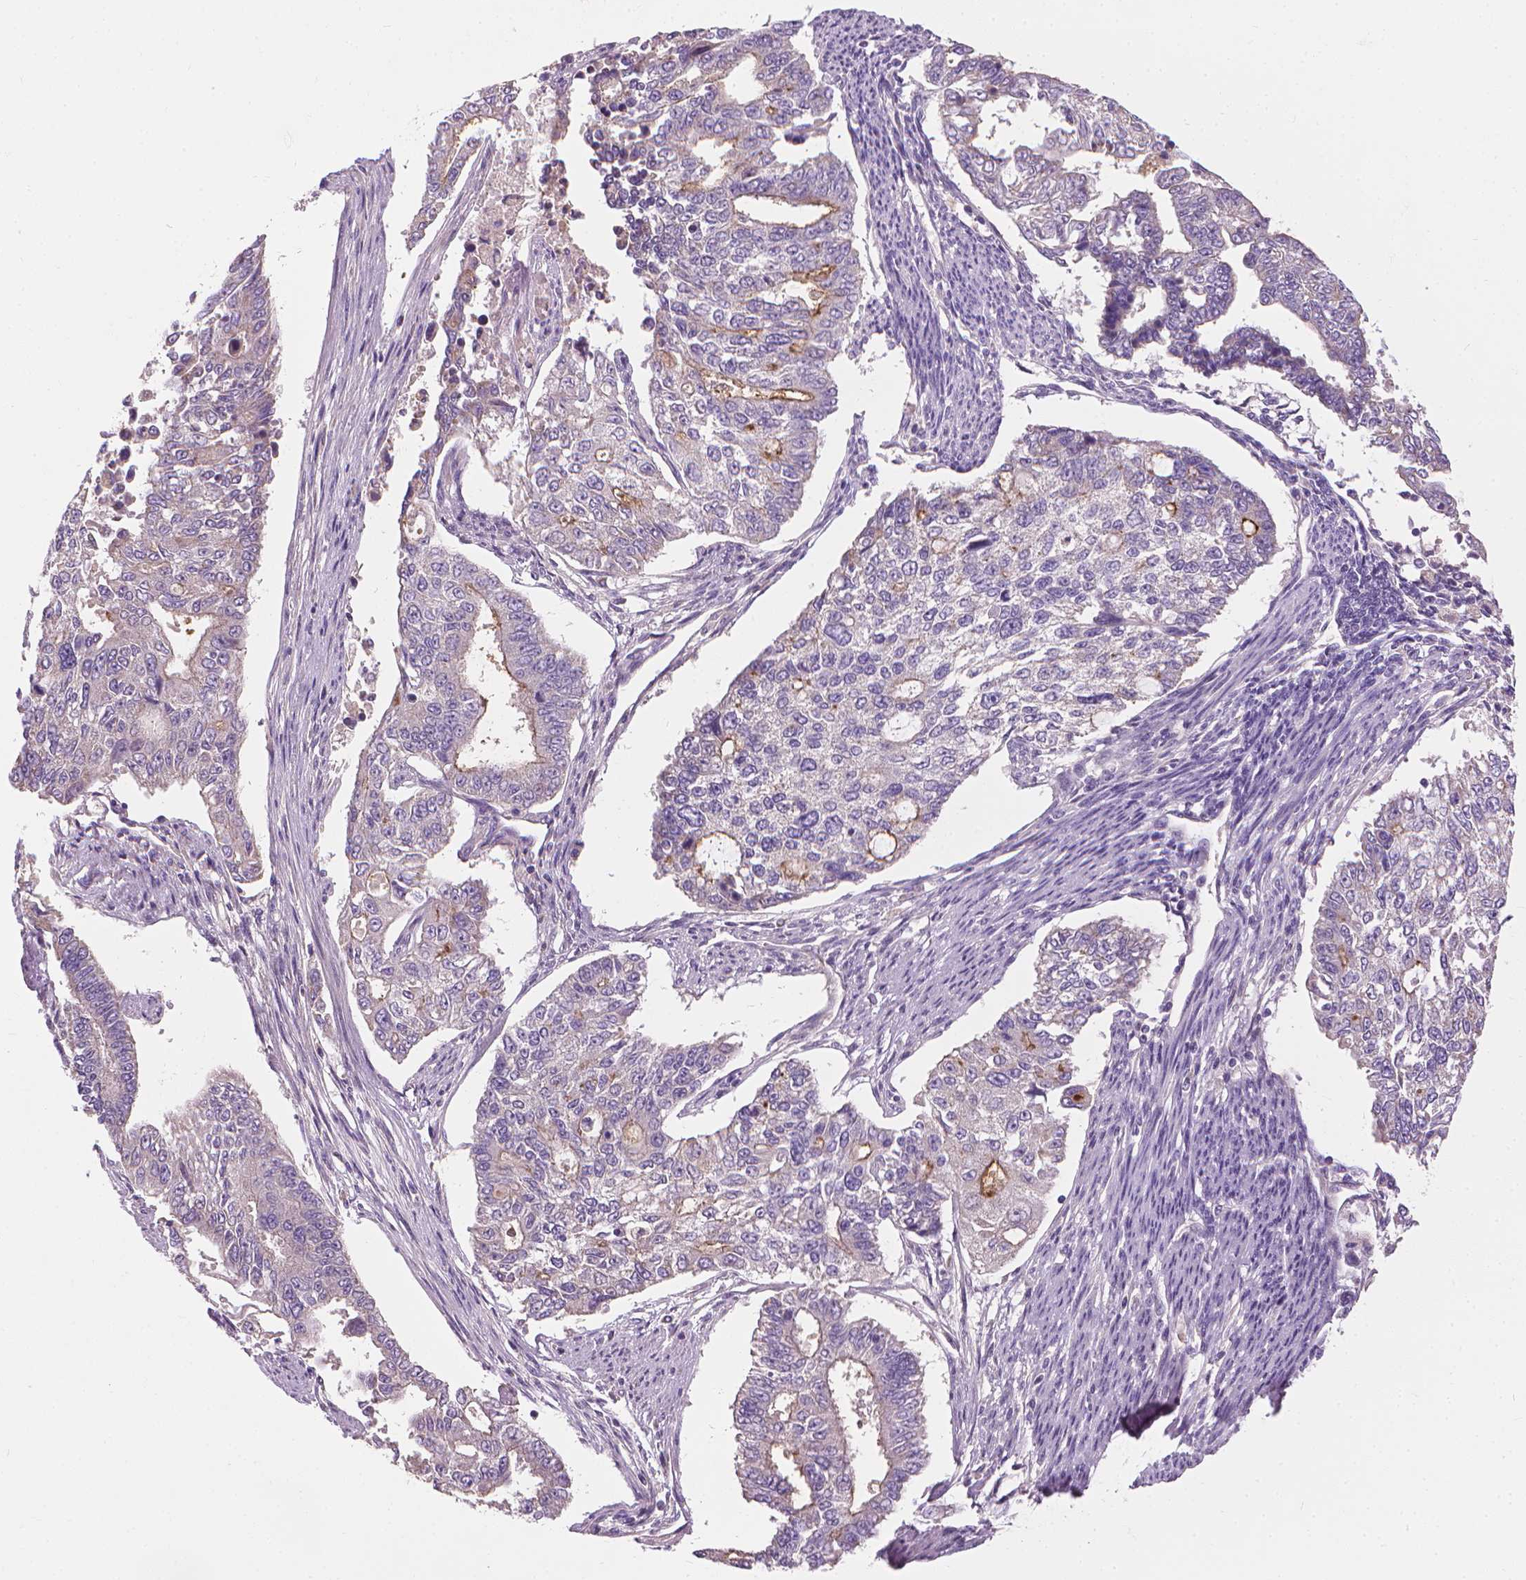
{"staining": {"intensity": "moderate", "quantity": "<25%", "location": "cytoplasmic/membranous"}, "tissue": "endometrial cancer", "cell_type": "Tumor cells", "image_type": "cancer", "snomed": [{"axis": "morphology", "description": "Adenocarcinoma, NOS"}, {"axis": "topography", "description": "Uterus"}], "caption": "Immunohistochemistry of human endometrial cancer reveals low levels of moderate cytoplasmic/membranous staining in approximately <25% of tumor cells.", "gene": "RIIAD1", "patient": {"sex": "female", "age": 59}}